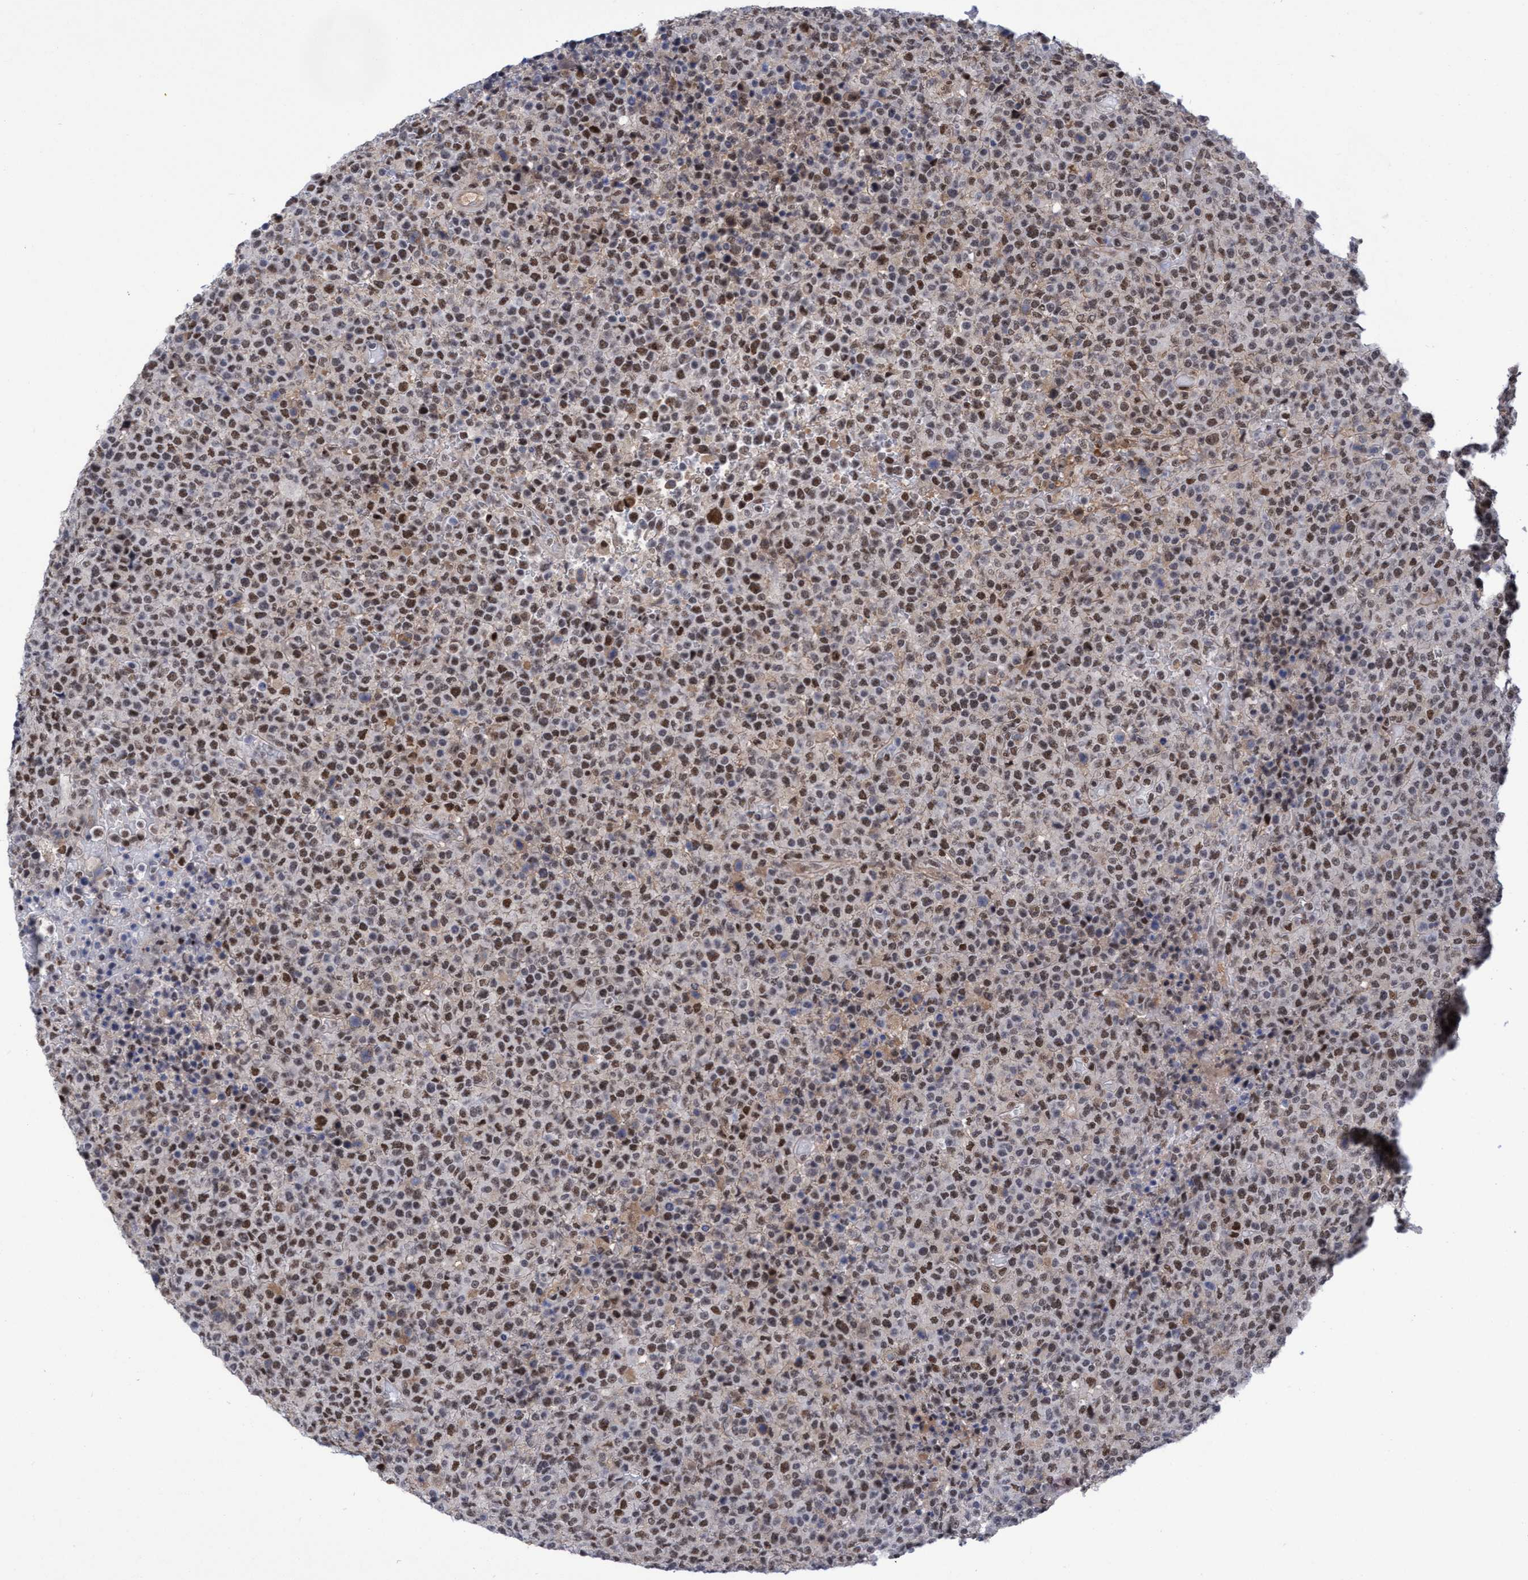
{"staining": {"intensity": "strong", "quantity": ">75%", "location": "nuclear"}, "tissue": "lymphoma", "cell_type": "Tumor cells", "image_type": "cancer", "snomed": [{"axis": "morphology", "description": "Malignant lymphoma, non-Hodgkin's type, High grade"}, {"axis": "topography", "description": "Lymph node"}], "caption": "This is an image of immunohistochemistry staining of lymphoma, which shows strong staining in the nuclear of tumor cells.", "gene": "C9orf78", "patient": {"sex": "male", "age": 13}}